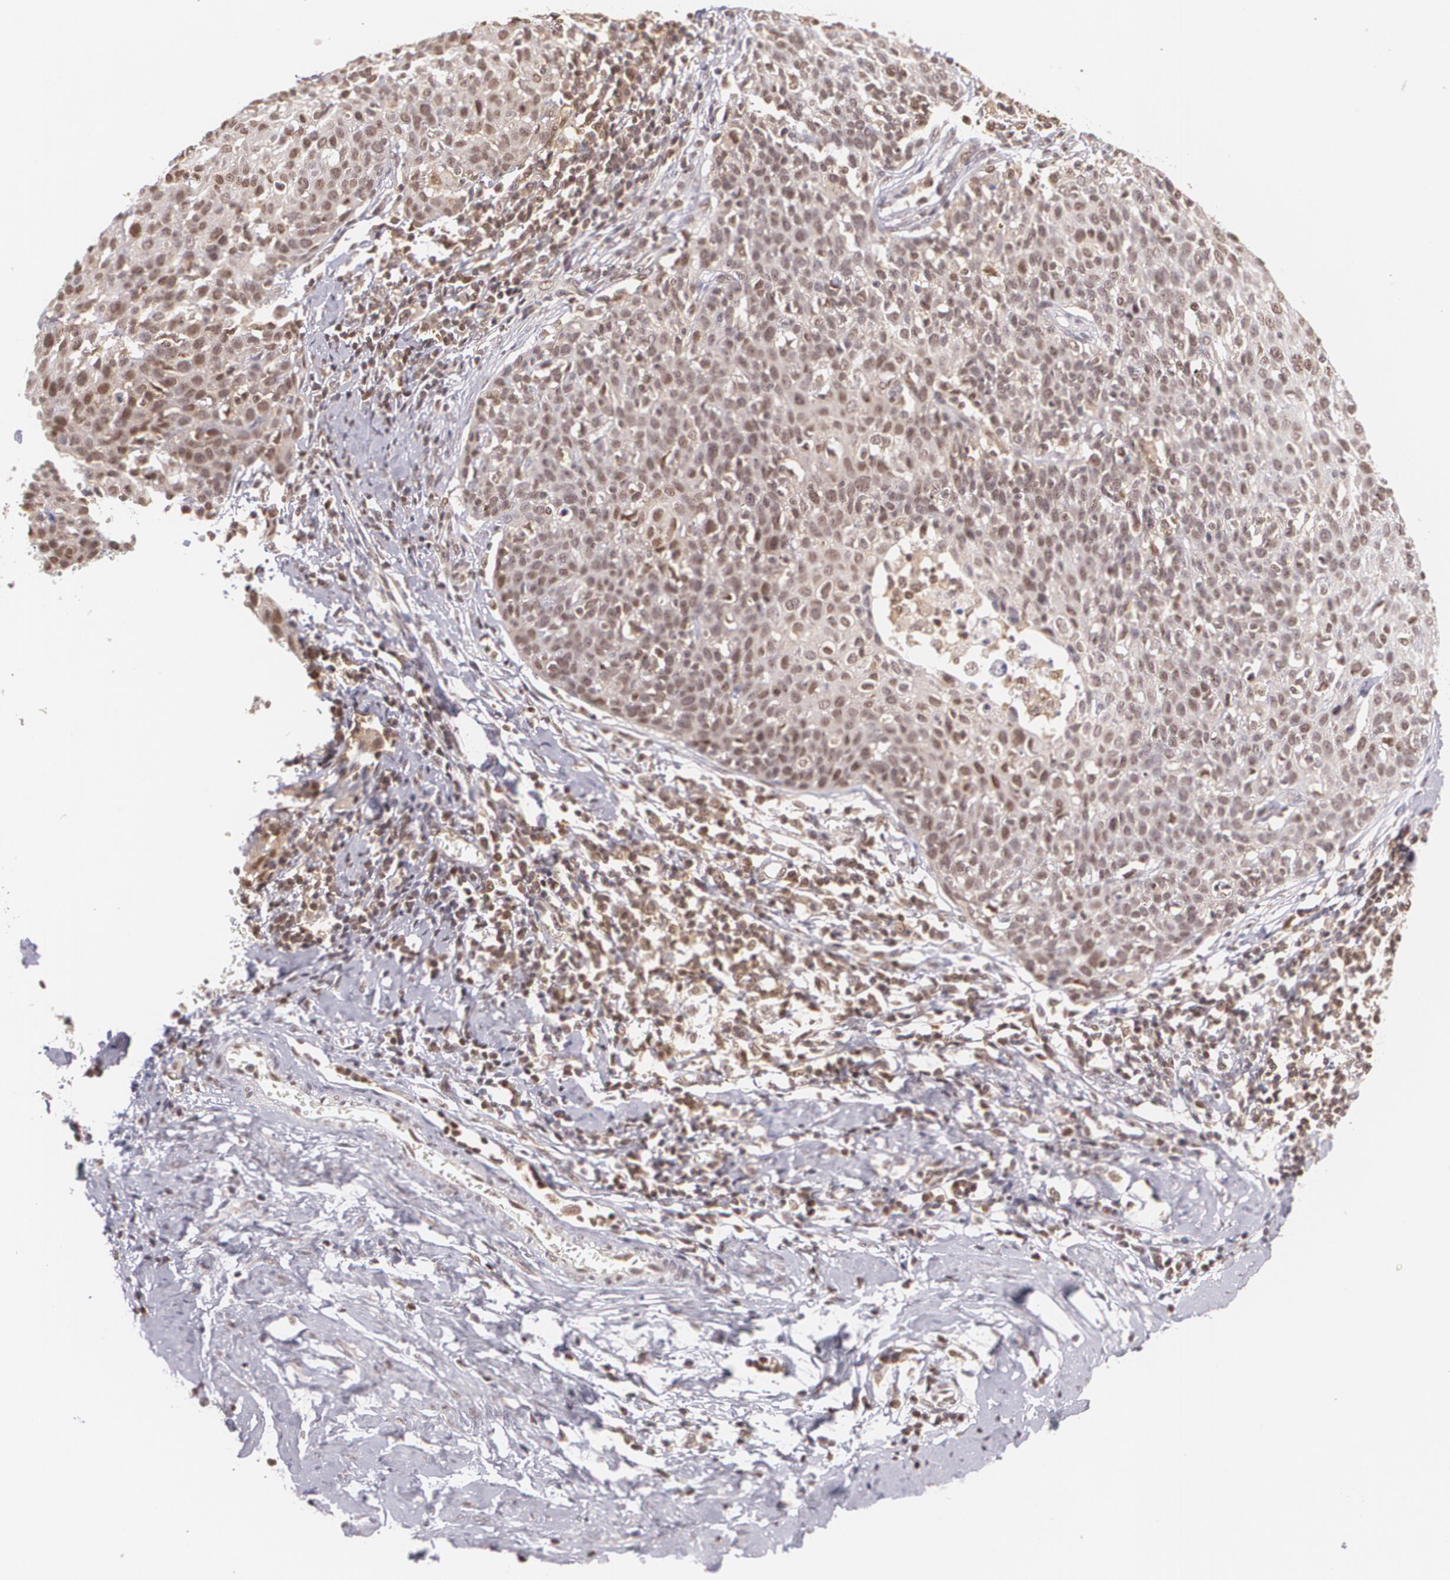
{"staining": {"intensity": "weak", "quantity": "25%-75%", "location": "nuclear"}, "tissue": "cervical cancer", "cell_type": "Tumor cells", "image_type": "cancer", "snomed": [{"axis": "morphology", "description": "Squamous cell carcinoma, NOS"}, {"axis": "topography", "description": "Cervix"}], "caption": "DAB (3,3'-diaminobenzidine) immunohistochemical staining of cervical cancer shows weak nuclear protein expression in approximately 25%-75% of tumor cells.", "gene": "CUL2", "patient": {"sex": "female", "age": 38}}